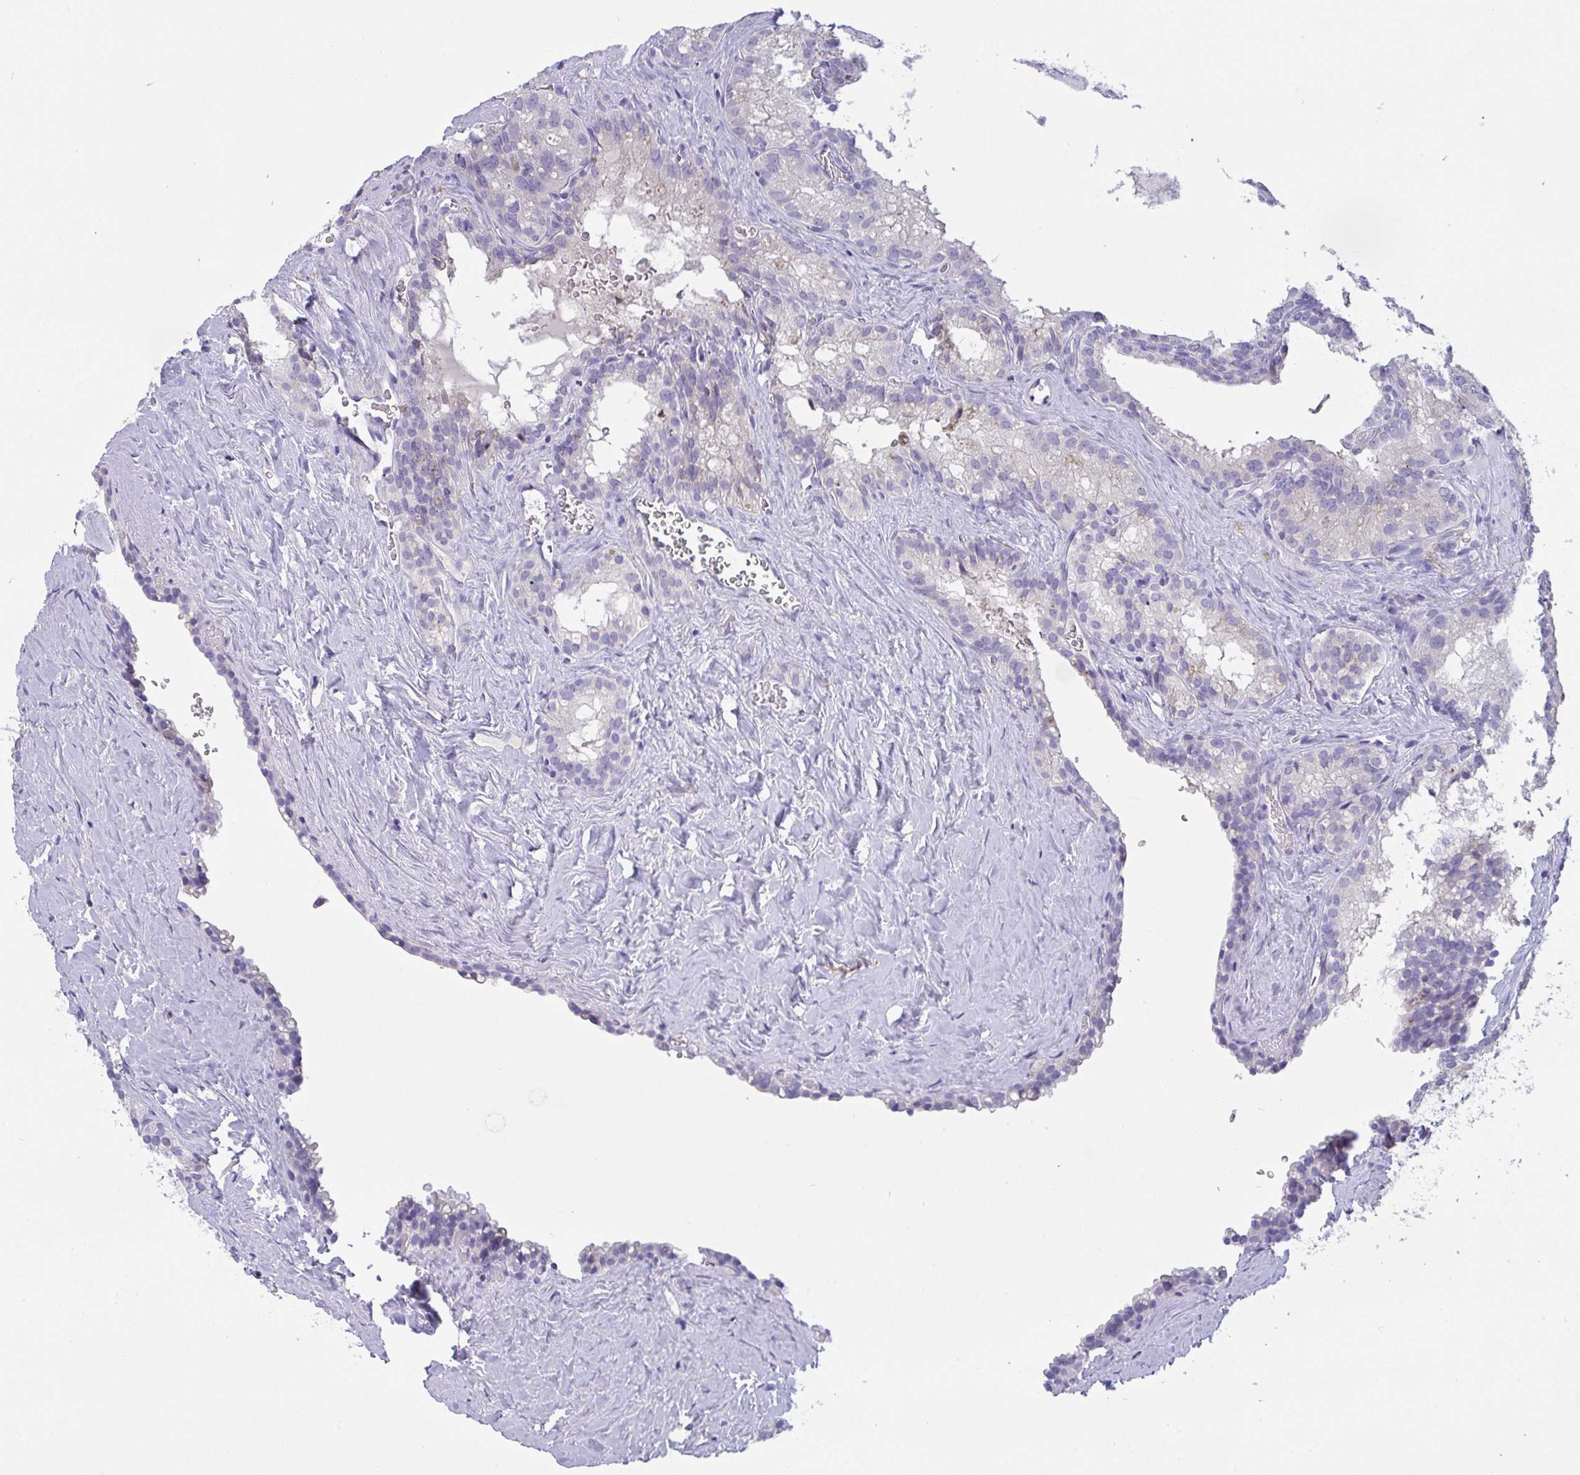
{"staining": {"intensity": "strong", "quantity": "<25%", "location": "cytoplasmic/membranous"}, "tissue": "seminal vesicle", "cell_type": "Glandular cells", "image_type": "normal", "snomed": [{"axis": "morphology", "description": "Normal tissue, NOS"}, {"axis": "topography", "description": "Seminal veicle"}], "caption": "A brown stain highlights strong cytoplasmic/membranous expression of a protein in glandular cells of benign human seminal vesicle. Using DAB (3,3'-diaminobenzidine) (brown) and hematoxylin (blue) stains, captured at high magnification using brightfield microscopy.", "gene": "SEMA6B", "patient": {"sex": "male", "age": 47}}